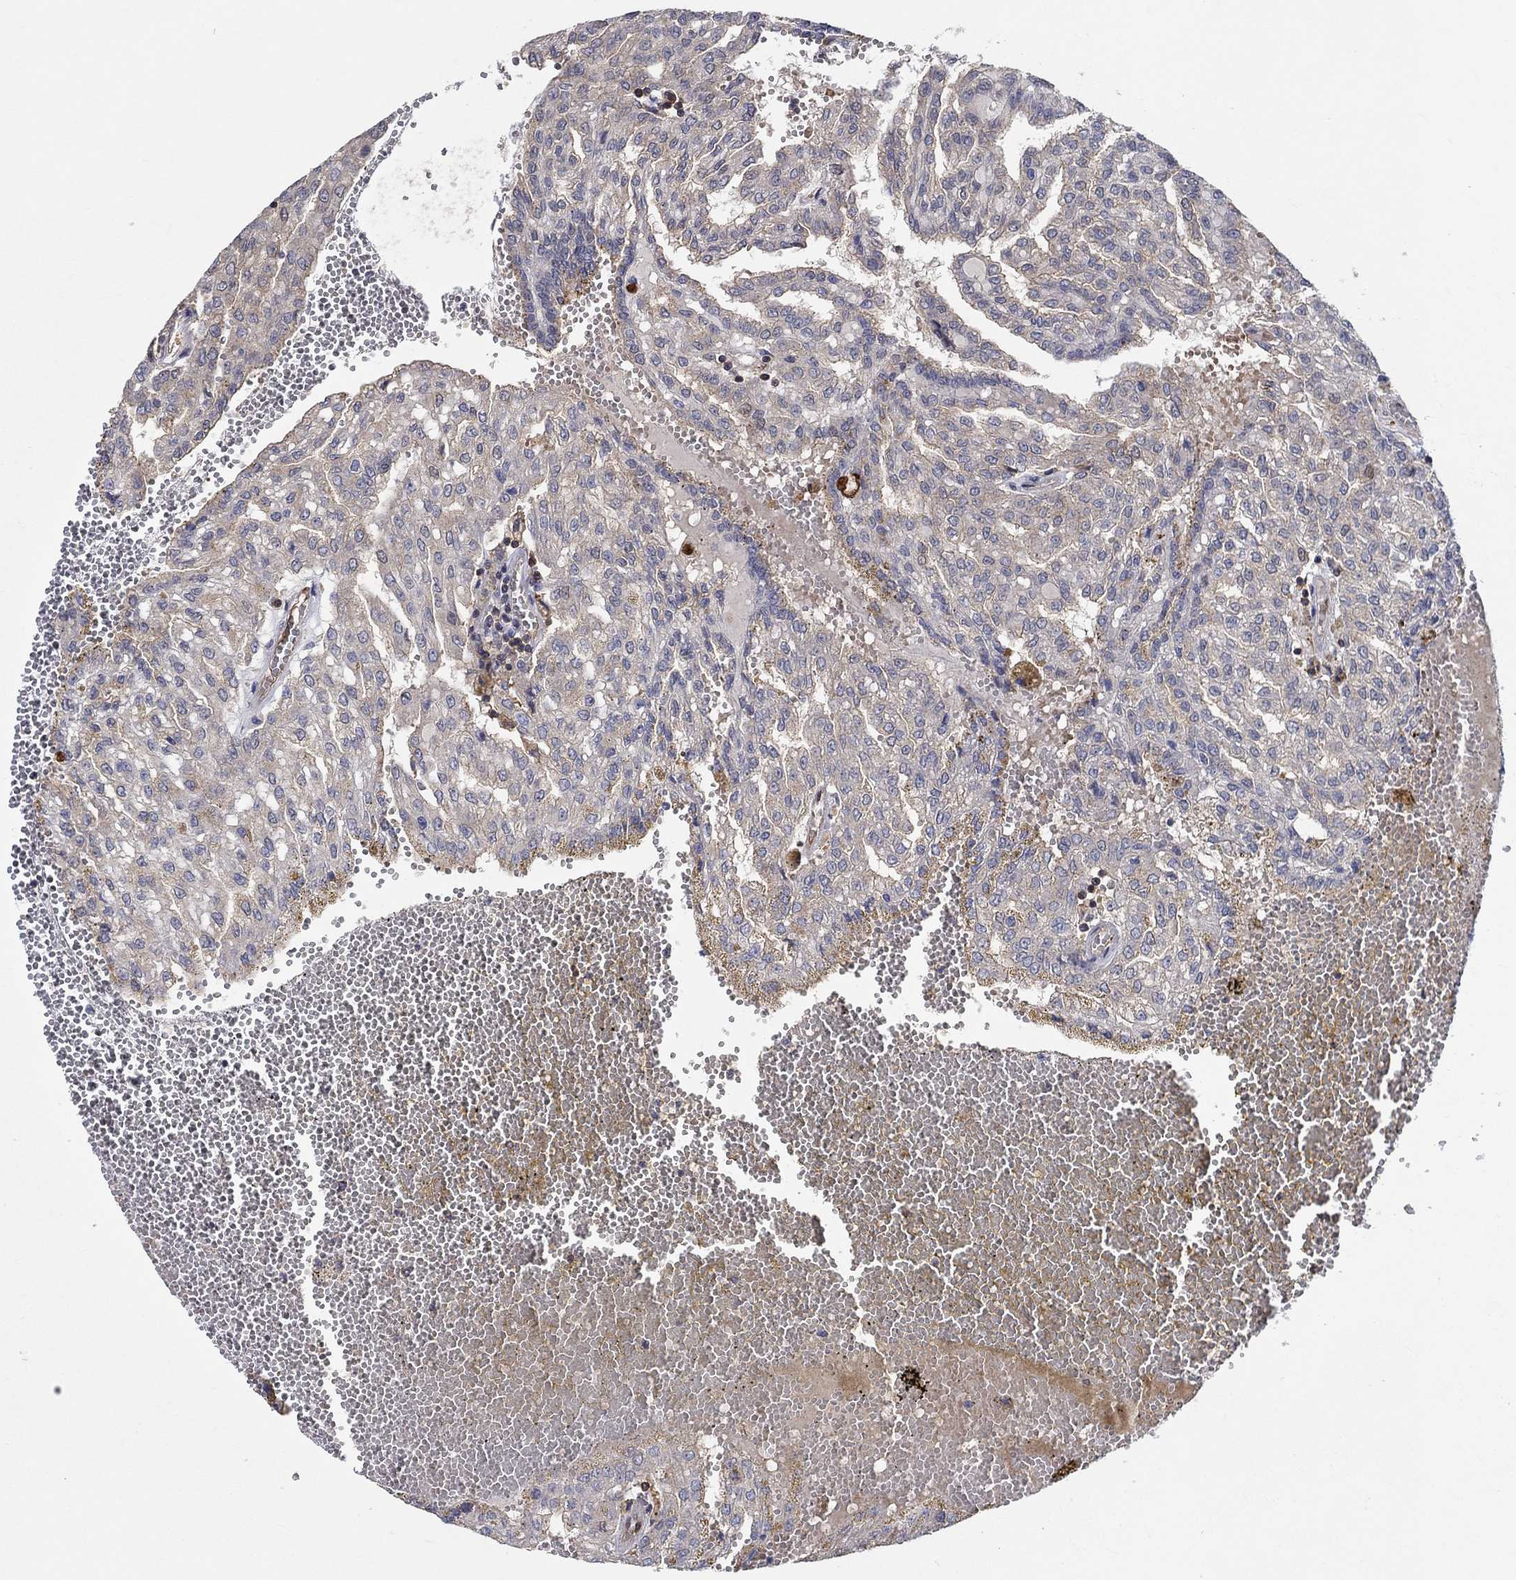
{"staining": {"intensity": "weak", "quantity": "25%-75%", "location": "cytoplasmic/membranous"}, "tissue": "renal cancer", "cell_type": "Tumor cells", "image_type": "cancer", "snomed": [{"axis": "morphology", "description": "Adenocarcinoma, NOS"}, {"axis": "topography", "description": "Kidney"}], "caption": "The photomicrograph demonstrates staining of renal cancer (adenocarcinoma), revealing weak cytoplasmic/membranous protein positivity (brown color) within tumor cells. (Brightfield microscopy of DAB IHC at high magnification).", "gene": "AGFG2", "patient": {"sex": "male", "age": 63}}